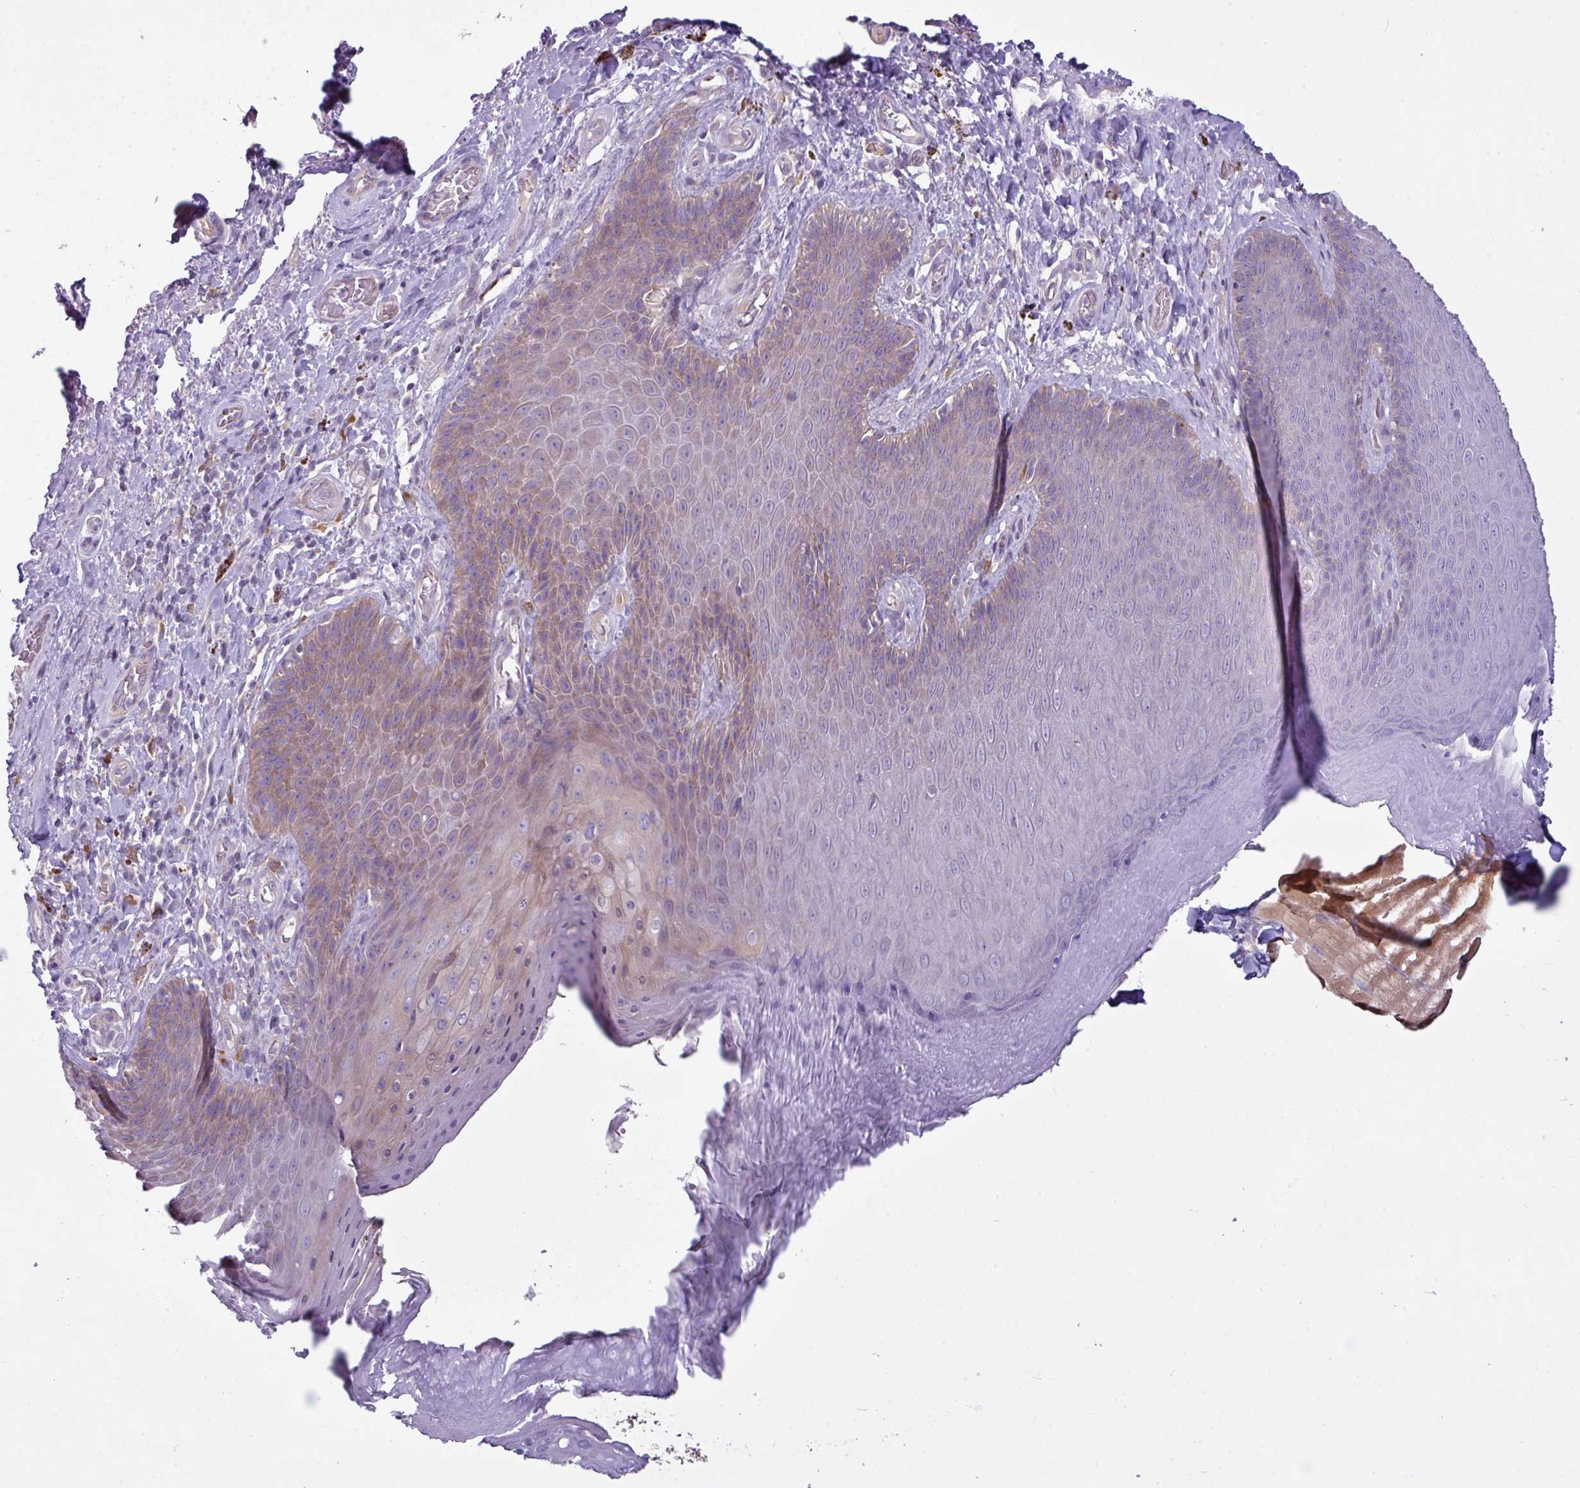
{"staining": {"intensity": "moderate", "quantity": "<25%", "location": "cytoplasmic/membranous"}, "tissue": "skin", "cell_type": "Epidermal cells", "image_type": "normal", "snomed": [{"axis": "morphology", "description": "Normal tissue, NOS"}, {"axis": "topography", "description": "Anal"}, {"axis": "topography", "description": "Peripheral nerve tissue"}], "caption": "Unremarkable skin was stained to show a protein in brown. There is low levels of moderate cytoplasmic/membranous staining in approximately <25% of epidermal cells.", "gene": "CAMK2A", "patient": {"sex": "male", "age": 53}}